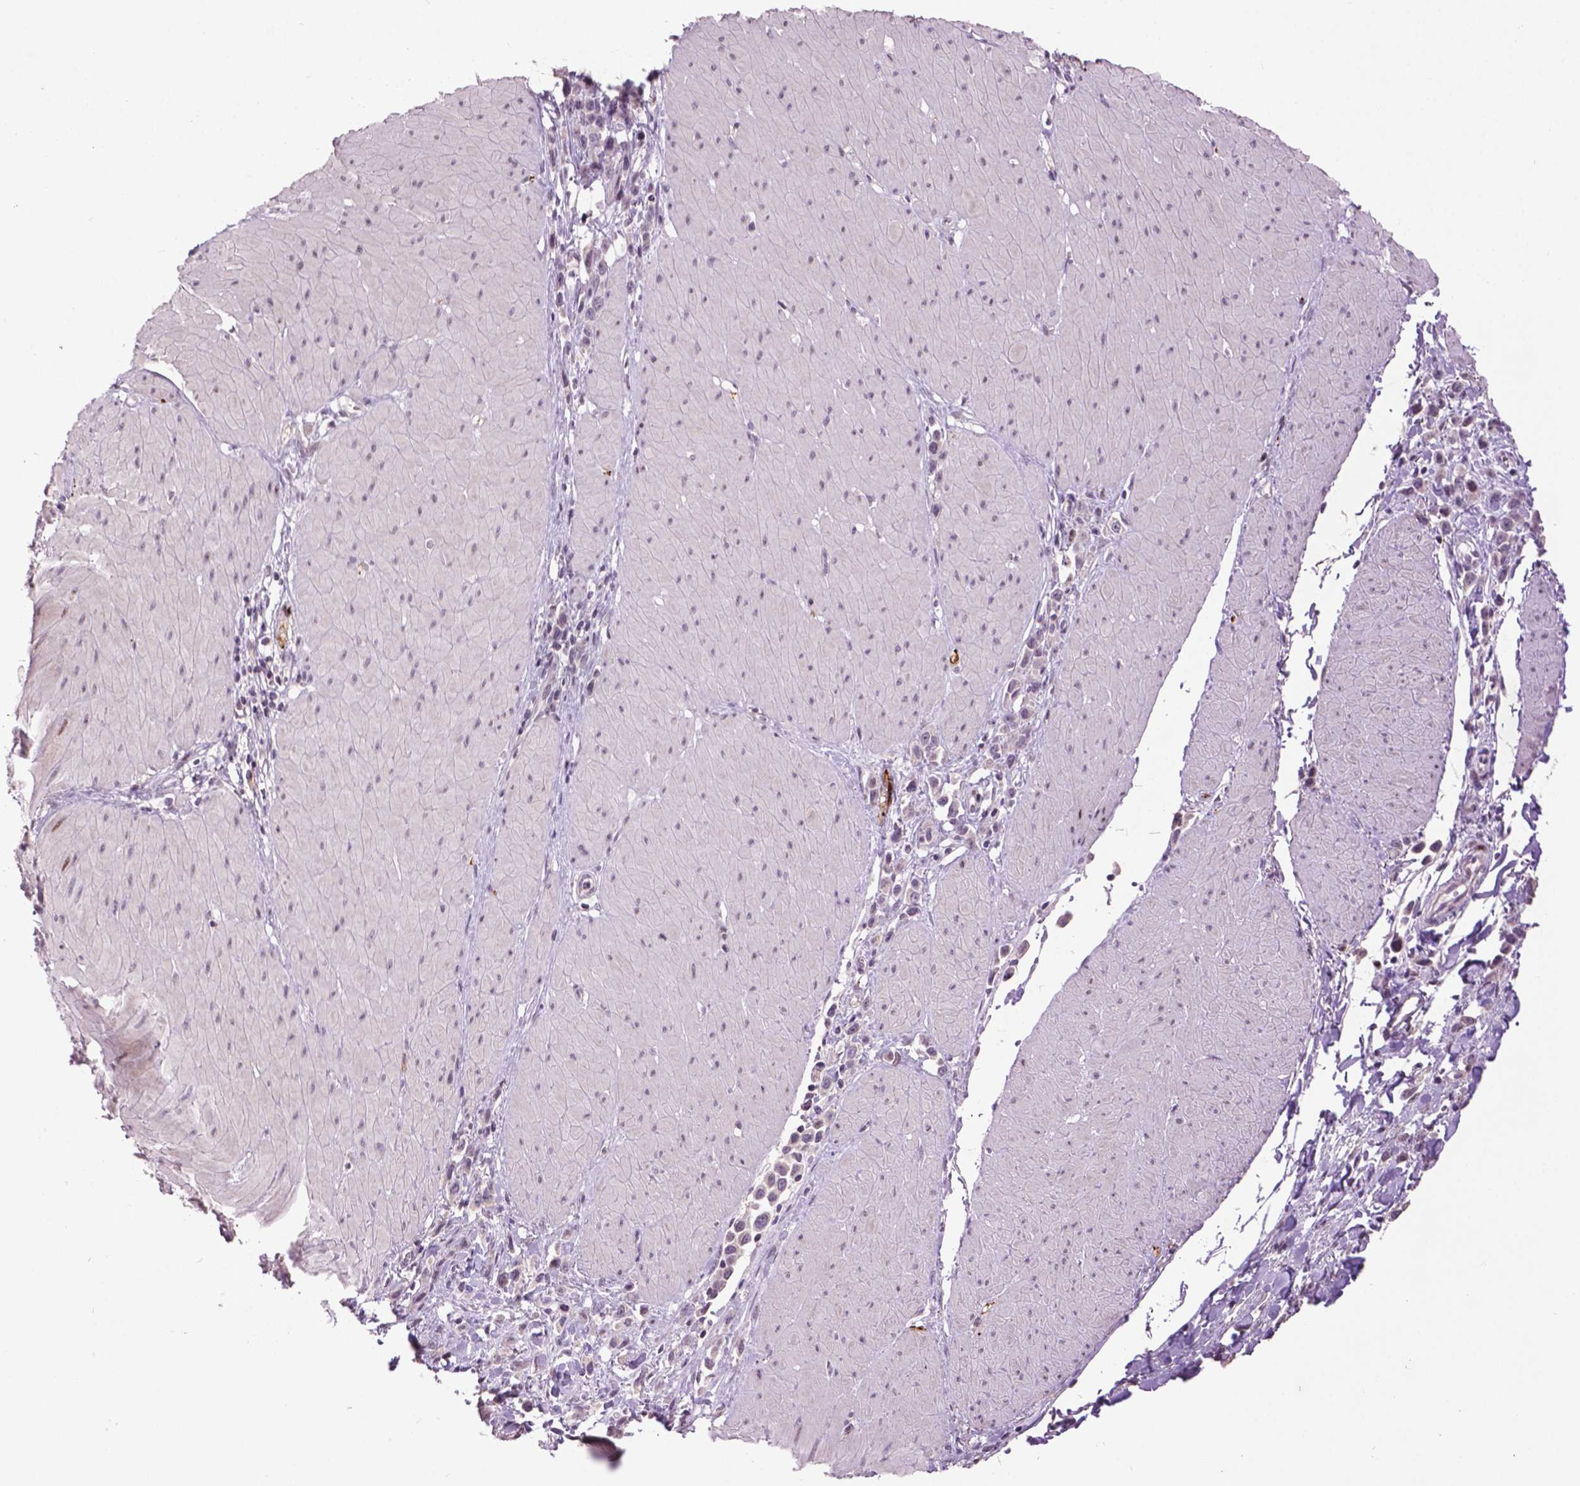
{"staining": {"intensity": "negative", "quantity": "none", "location": "none"}, "tissue": "stomach cancer", "cell_type": "Tumor cells", "image_type": "cancer", "snomed": [{"axis": "morphology", "description": "Adenocarcinoma, NOS"}, {"axis": "topography", "description": "Stomach"}], "caption": "Tumor cells are negative for brown protein staining in stomach cancer (adenocarcinoma). Brightfield microscopy of immunohistochemistry (IHC) stained with DAB (3,3'-diaminobenzidine) (brown) and hematoxylin (blue), captured at high magnification.", "gene": "TH", "patient": {"sex": "male", "age": 47}}